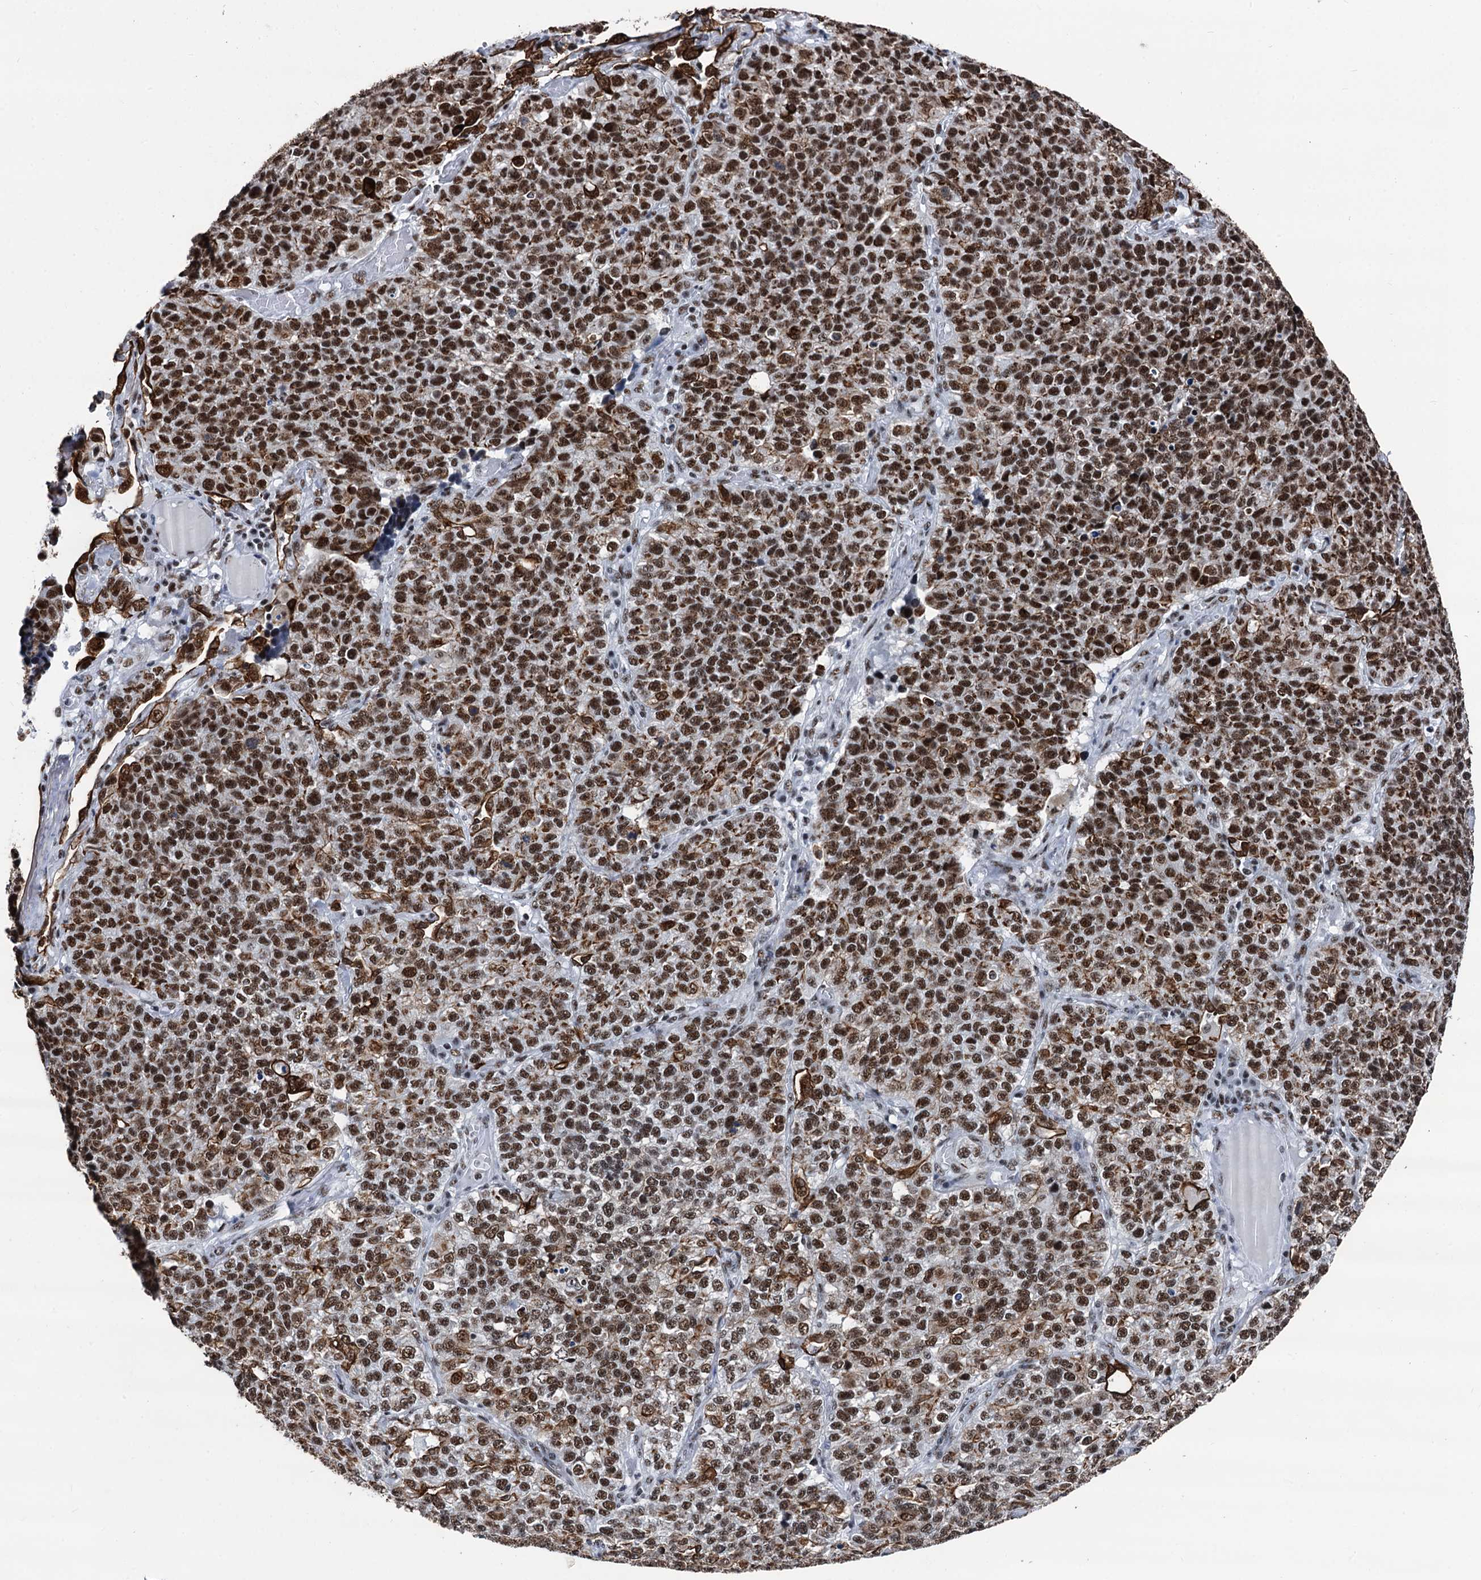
{"staining": {"intensity": "strong", "quantity": ">75%", "location": "nuclear"}, "tissue": "lung cancer", "cell_type": "Tumor cells", "image_type": "cancer", "snomed": [{"axis": "morphology", "description": "Adenocarcinoma, NOS"}, {"axis": "topography", "description": "Lung"}], "caption": "Immunohistochemical staining of human adenocarcinoma (lung) reveals high levels of strong nuclear expression in about >75% of tumor cells. The staining was performed using DAB, with brown indicating positive protein expression. Nuclei are stained blue with hematoxylin.", "gene": "DDX23", "patient": {"sex": "male", "age": 49}}